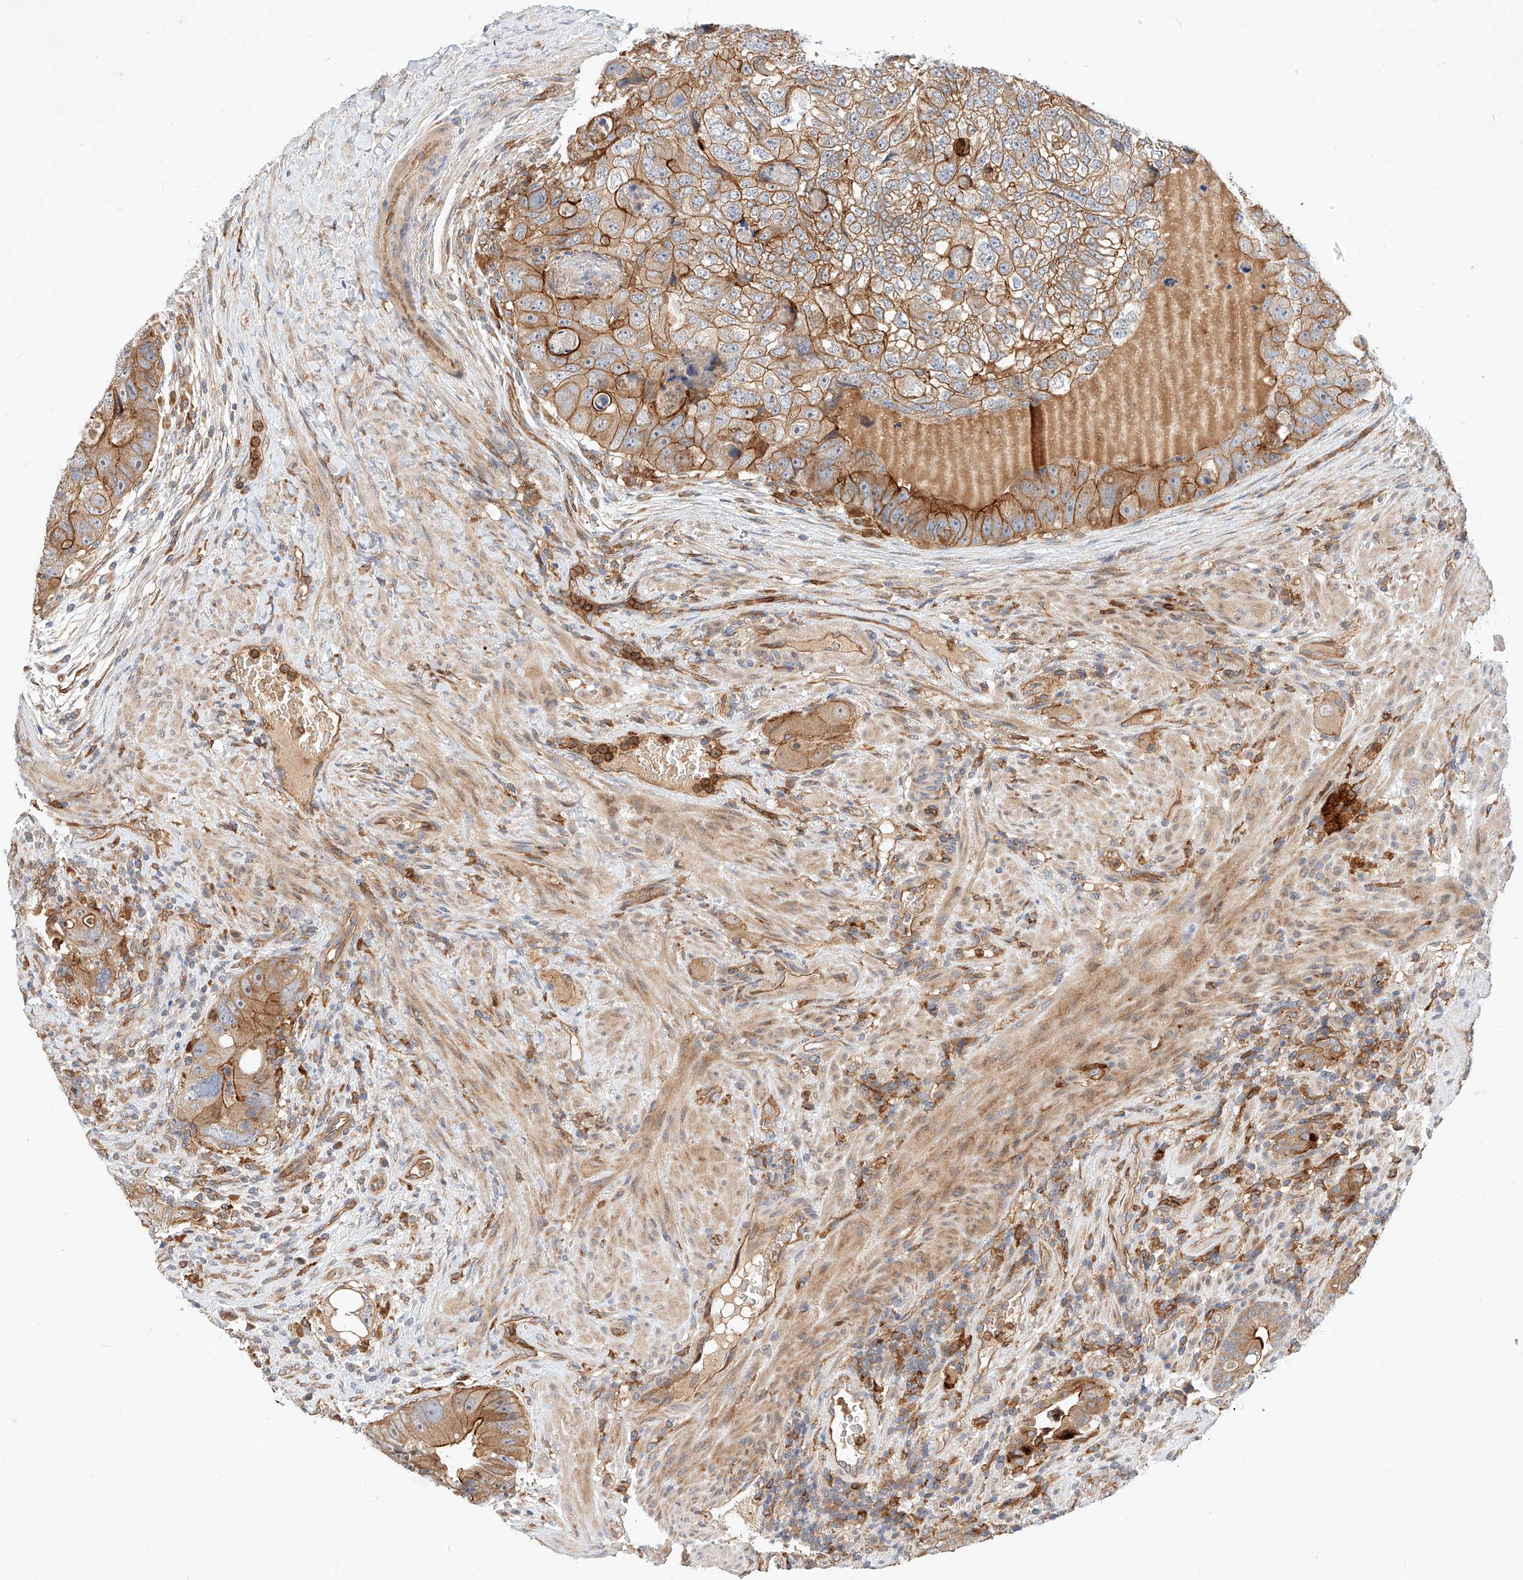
{"staining": {"intensity": "moderate", "quantity": ">75%", "location": "cytoplasmic/membranous"}, "tissue": "colorectal cancer", "cell_type": "Tumor cells", "image_type": "cancer", "snomed": [{"axis": "morphology", "description": "Adenocarcinoma, NOS"}, {"axis": "topography", "description": "Rectum"}], "caption": "A micrograph showing moderate cytoplasmic/membranous staining in approximately >75% of tumor cells in colorectal adenocarcinoma, as visualized by brown immunohistochemical staining.", "gene": "NFAM1", "patient": {"sex": "male", "age": 59}}